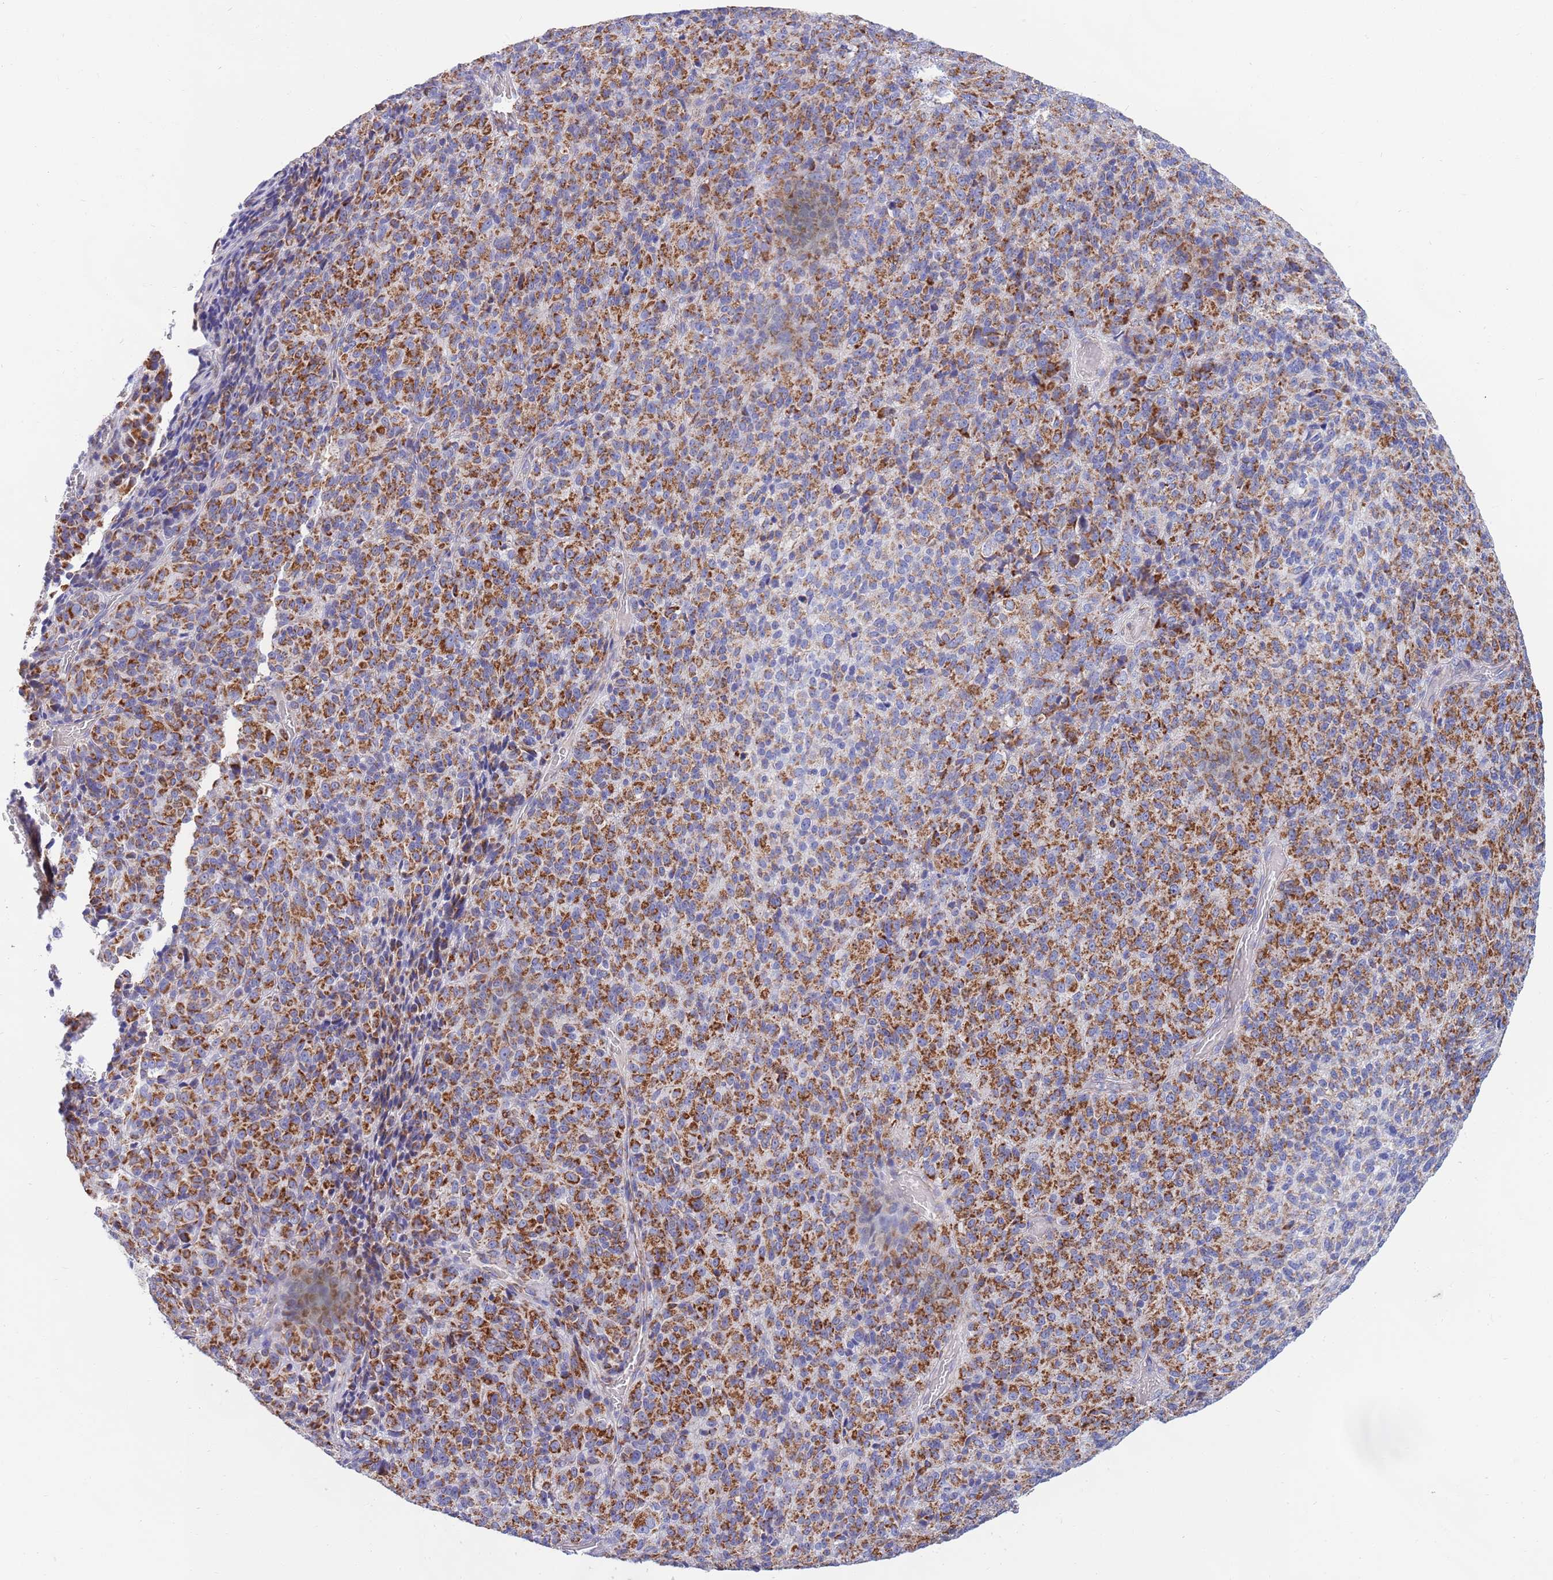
{"staining": {"intensity": "strong", "quantity": ">75%", "location": "cytoplasmic/membranous"}, "tissue": "melanoma", "cell_type": "Tumor cells", "image_type": "cancer", "snomed": [{"axis": "morphology", "description": "Malignant melanoma, Metastatic site"}, {"axis": "topography", "description": "Brain"}], "caption": "A micrograph of melanoma stained for a protein reveals strong cytoplasmic/membranous brown staining in tumor cells.", "gene": "EMC8", "patient": {"sex": "female", "age": 56}}